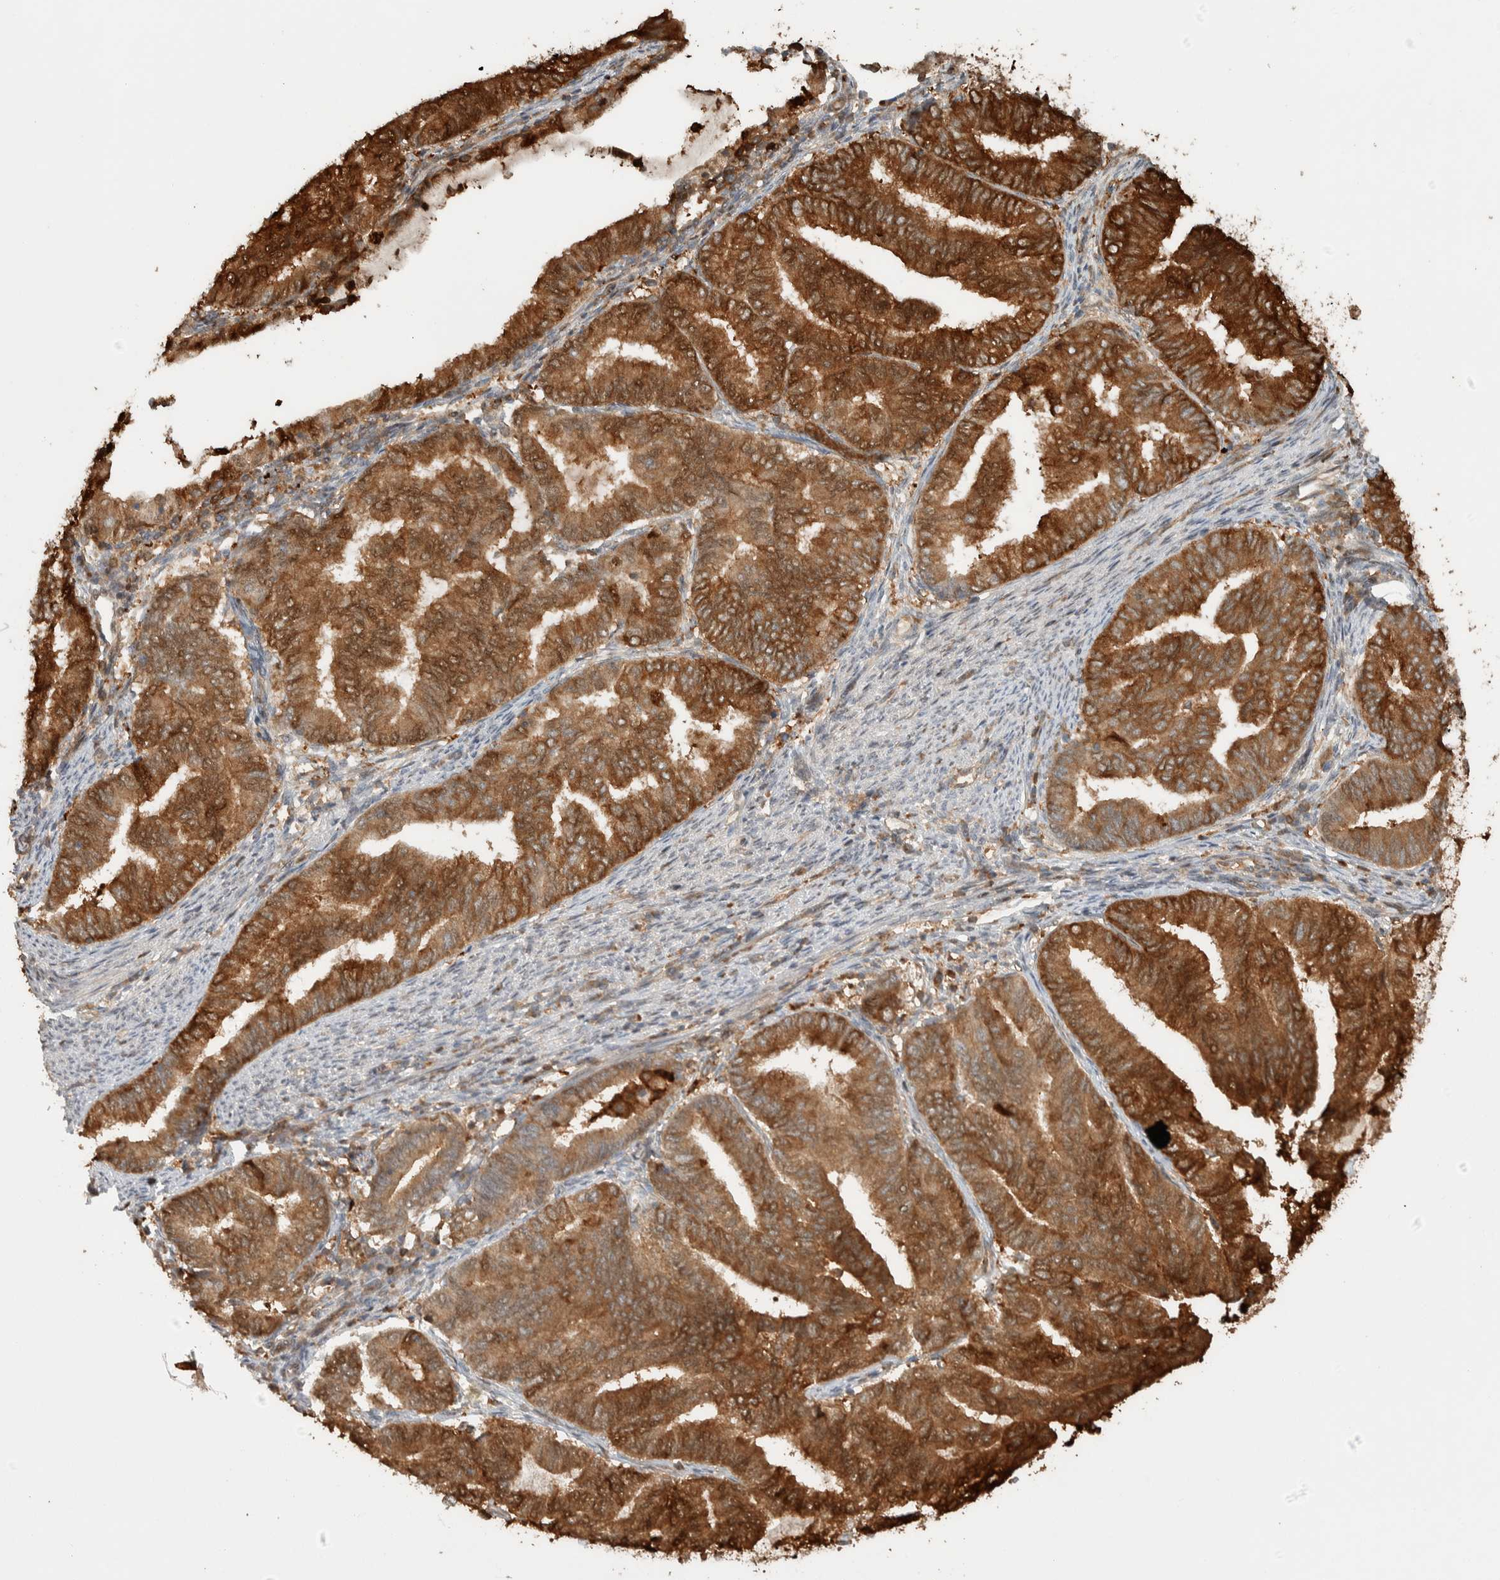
{"staining": {"intensity": "strong", "quantity": ">75%", "location": "cytoplasmic/membranous"}, "tissue": "endometrial cancer", "cell_type": "Tumor cells", "image_type": "cancer", "snomed": [{"axis": "morphology", "description": "Adenocarcinoma, NOS"}, {"axis": "topography", "description": "Endometrium"}], "caption": "Adenocarcinoma (endometrial) stained with a protein marker demonstrates strong staining in tumor cells.", "gene": "CNTROB", "patient": {"sex": "female", "age": 79}}